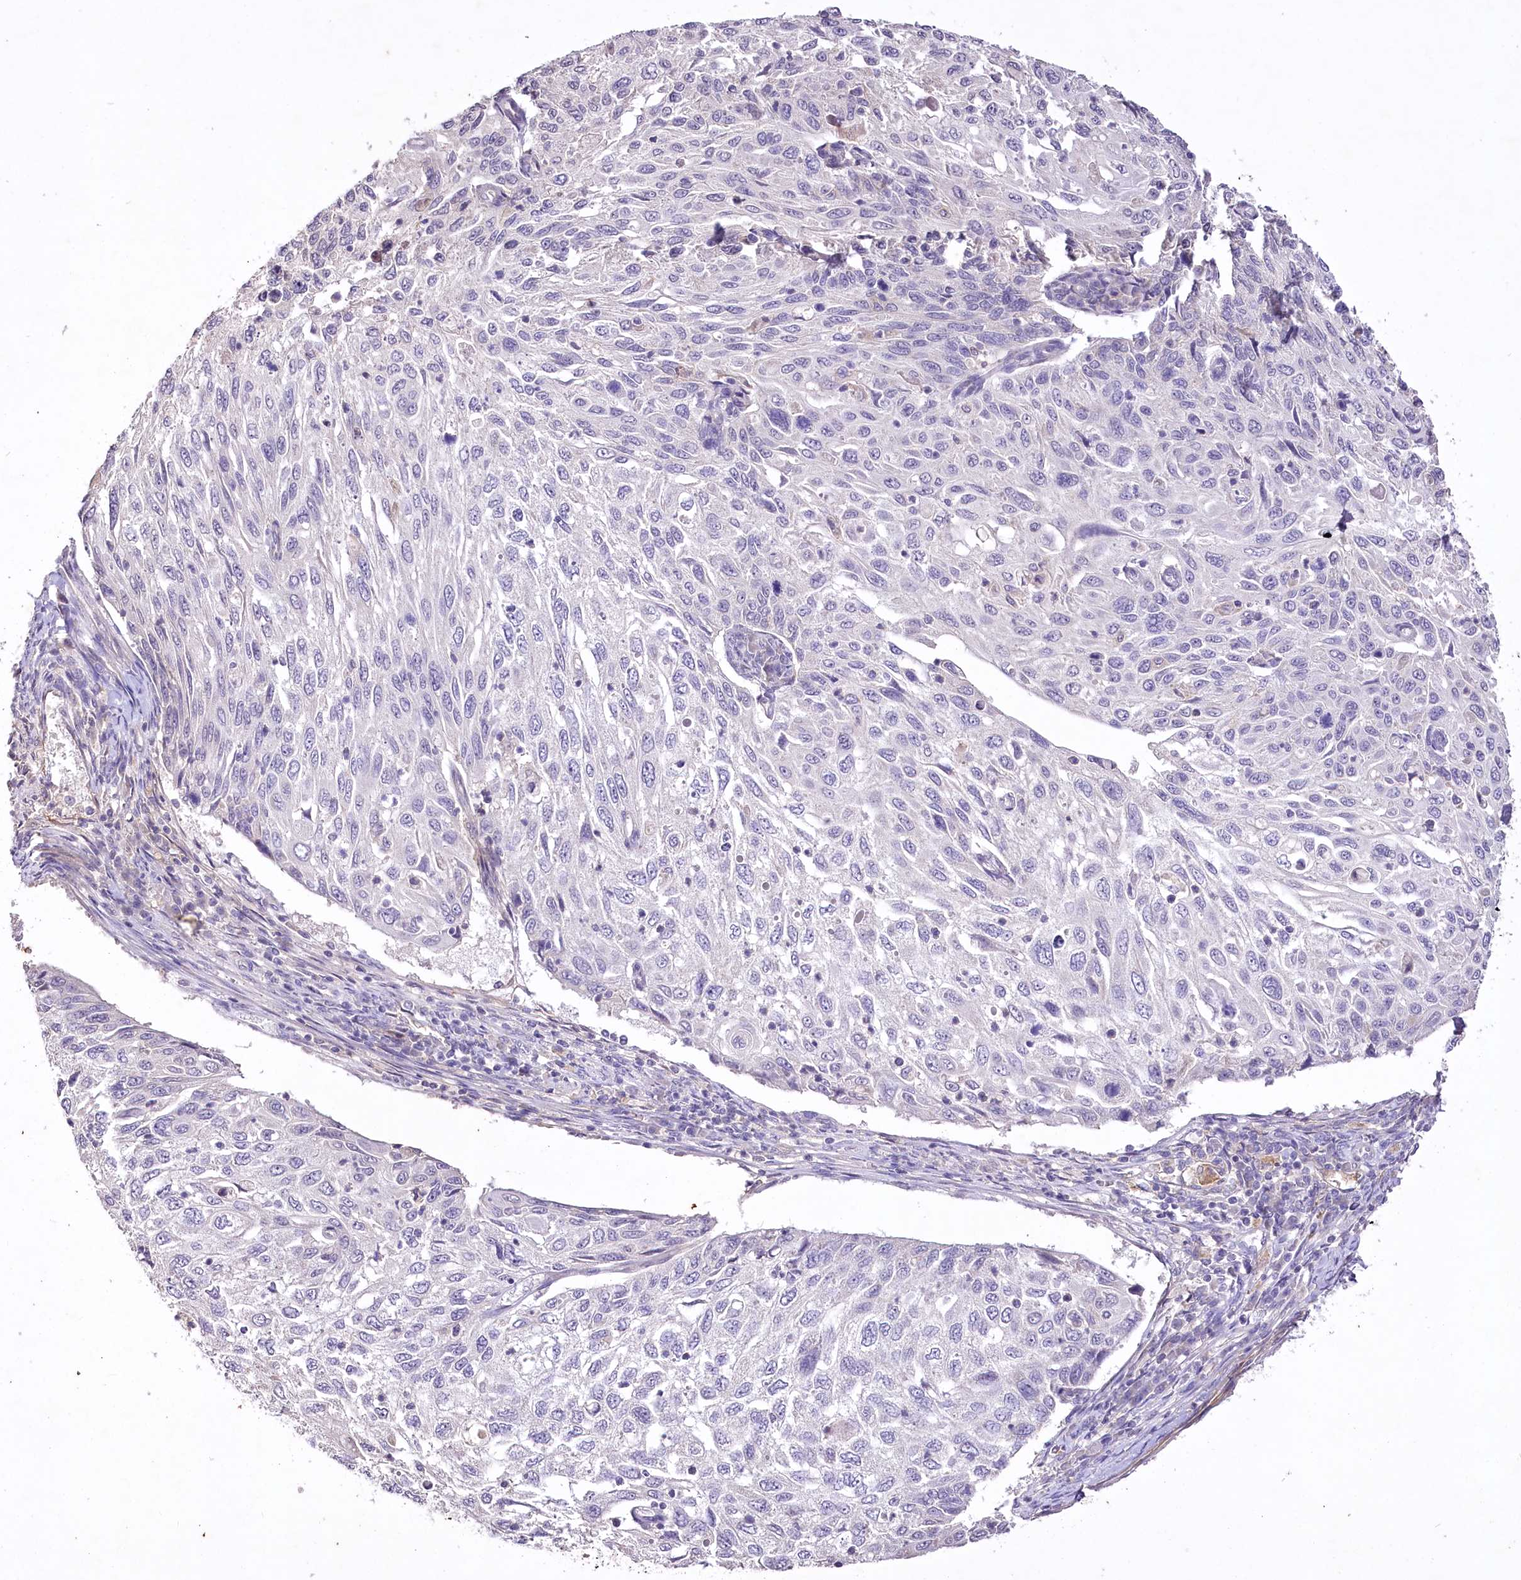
{"staining": {"intensity": "negative", "quantity": "none", "location": "none"}, "tissue": "cervical cancer", "cell_type": "Tumor cells", "image_type": "cancer", "snomed": [{"axis": "morphology", "description": "Squamous cell carcinoma, NOS"}, {"axis": "topography", "description": "Cervix"}], "caption": "Immunohistochemistry photomicrograph of cervical cancer stained for a protein (brown), which demonstrates no staining in tumor cells.", "gene": "ENPP1", "patient": {"sex": "female", "age": 70}}